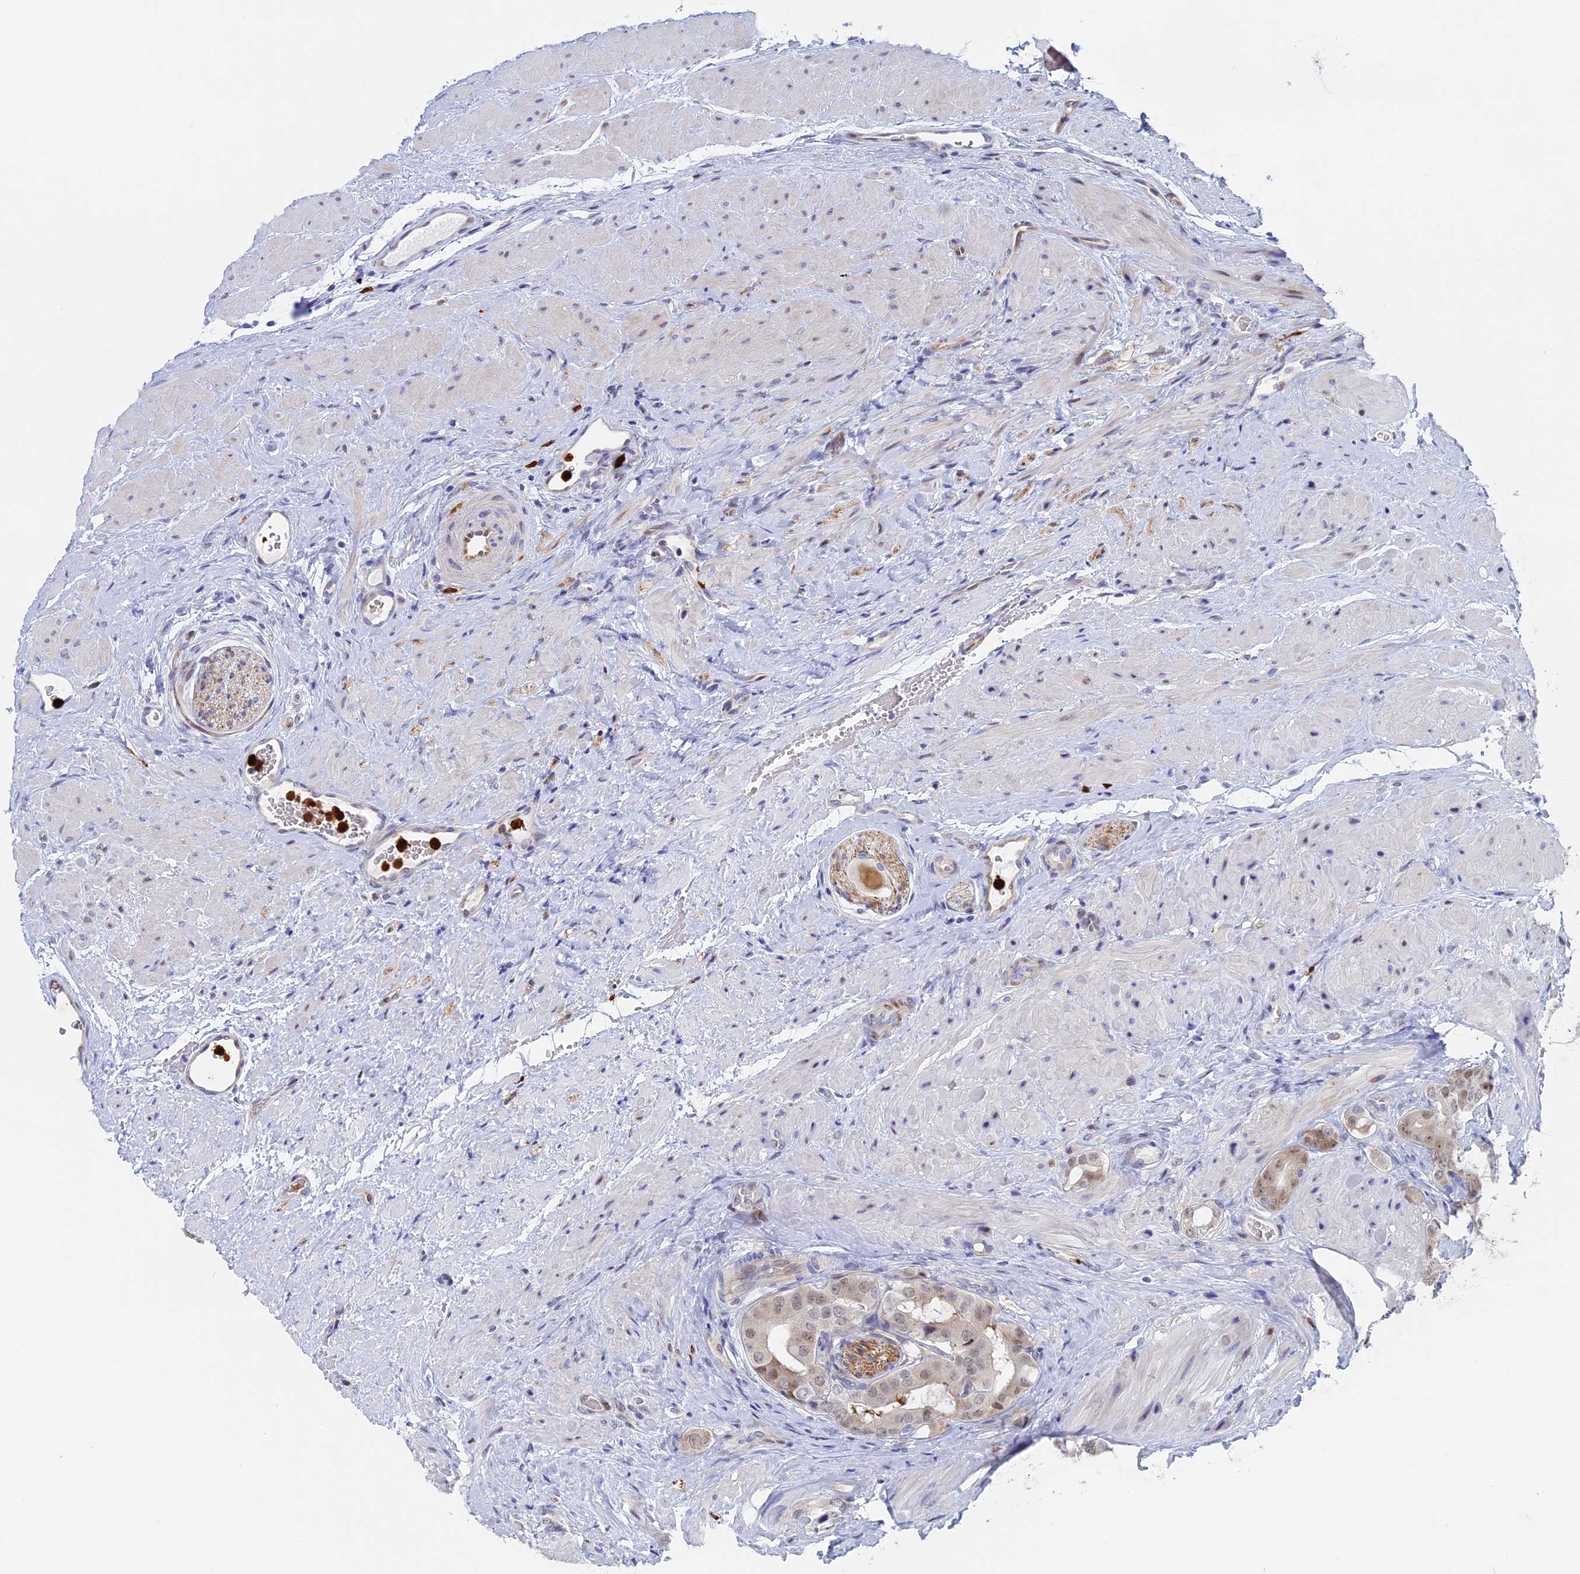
{"staining": {"intensity": "weak", "quantity": "25%-75%", "location": "nuclear"}, "tissue": "prostate cancer", "cell_type": "Tumor cells", "image_type": "cancer", "snomed": [{"axis": "morphology", "description": "Adenocarcinoma, Low grade"}, {"axis": "topography", "description": "Prostate"}], "caption": "Immunohistochemical staining of human adenocarcinoma (low-grade) (prostate) demonstrates low levels of weak nuclear expression in approximately 25%-75% of tumor cells.", "gene": "SLC26A1", "patient": {"sex": "male", "age": 57}}